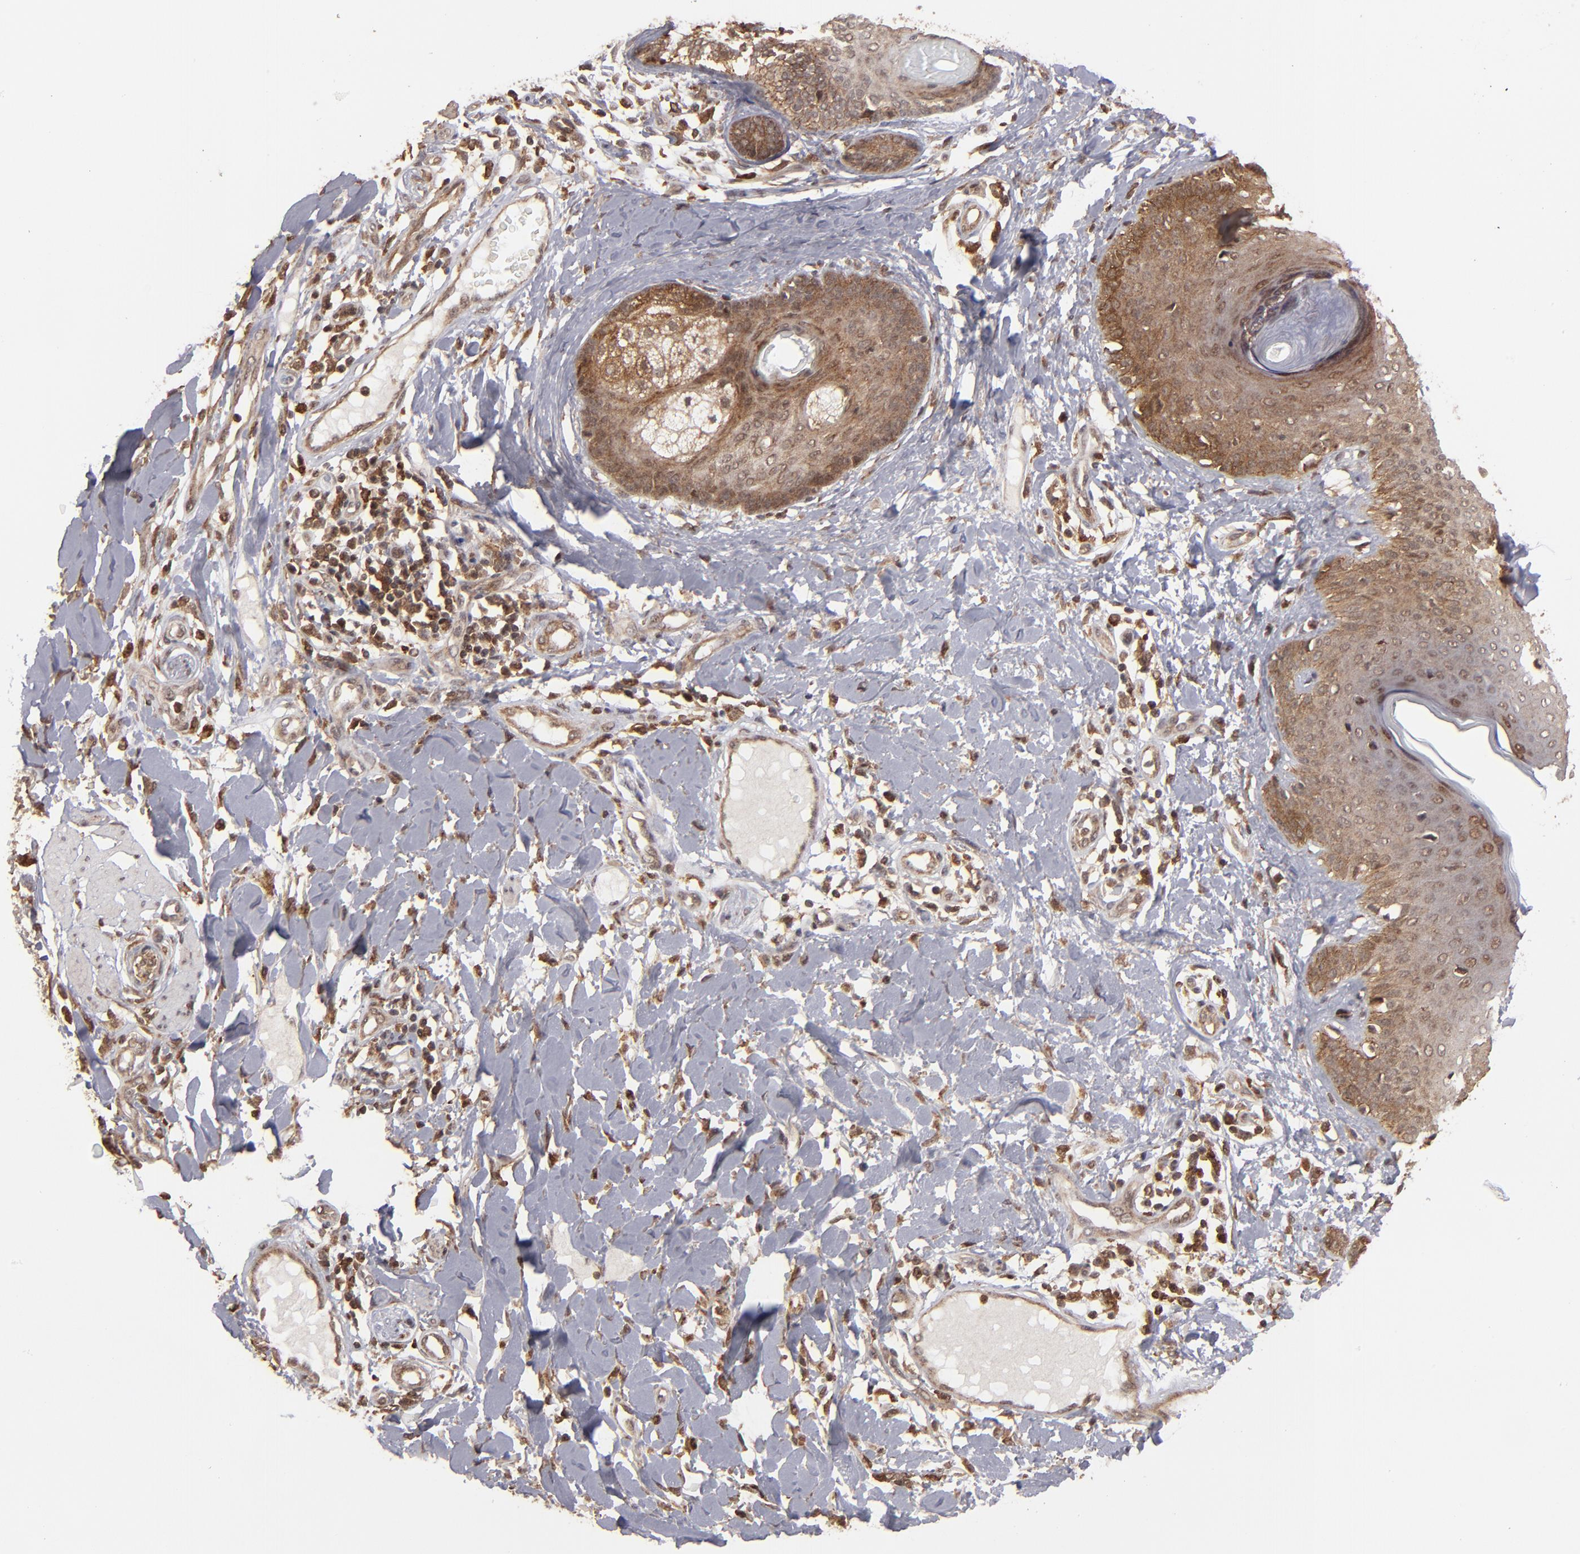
{"staining": {"intensity": "moderate", "quantity": ">75%", "location": "cytoplasmic/membranous,nuclear"}, "tissue": "skin cancer", "cell_type": "Tumor cells", "image_type": "cancer", "snomed": [{"axis": "morphology", "description": "Squamous cell carcinoma, NOS"}, {"axis": "topography", "description": "Skin"}], "caption": "This is an image of immunohistochemistry (IHC) staining of skin cancer, which shows moderate staining in the cytoplasmic/membranous and nuclear of tumor cells.", "gene": "RGS6", "patient": {"sex": "female", "age": 59}}